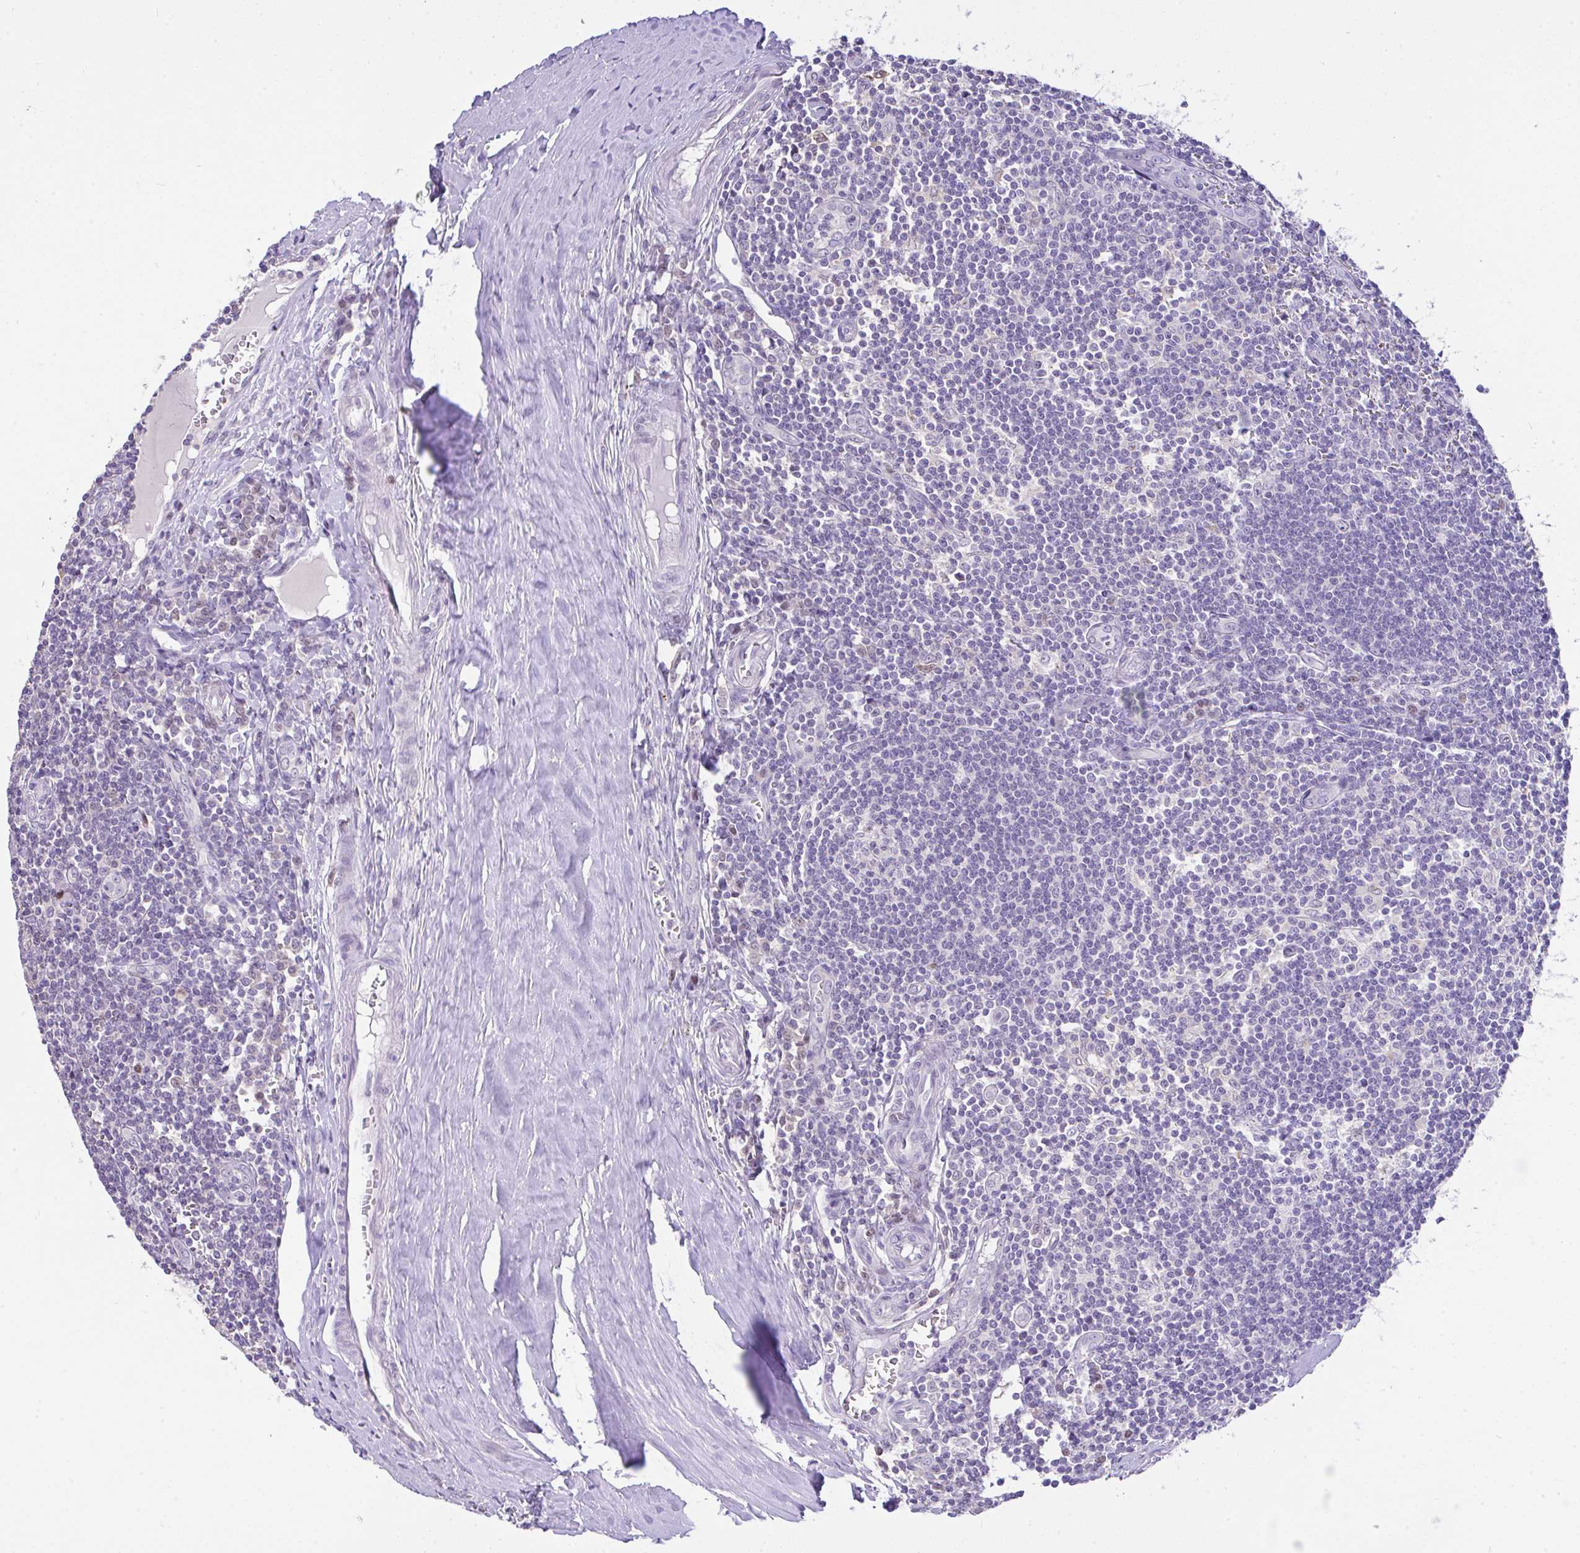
{"staining": {"intensity": "negative", "quantity": "none", "location": "none"}, "tissue": "tonsil", "cell_type": "Germinal center cells", "image_type": "normal", "snomed": [{"axis": "morphology", "description": "Normal tissue, NOS"}, {"axis": "topography", "description": "Tonsil"}], "caption": "High magnification brightfield microscopy of unremarkable tonsil stained with DAB (brown) and counterstained with hematoxylin (blue): germinal center cells show no significant expression.", "gene": "CTU1", "patient": {"sex": "male", "age": 27}}